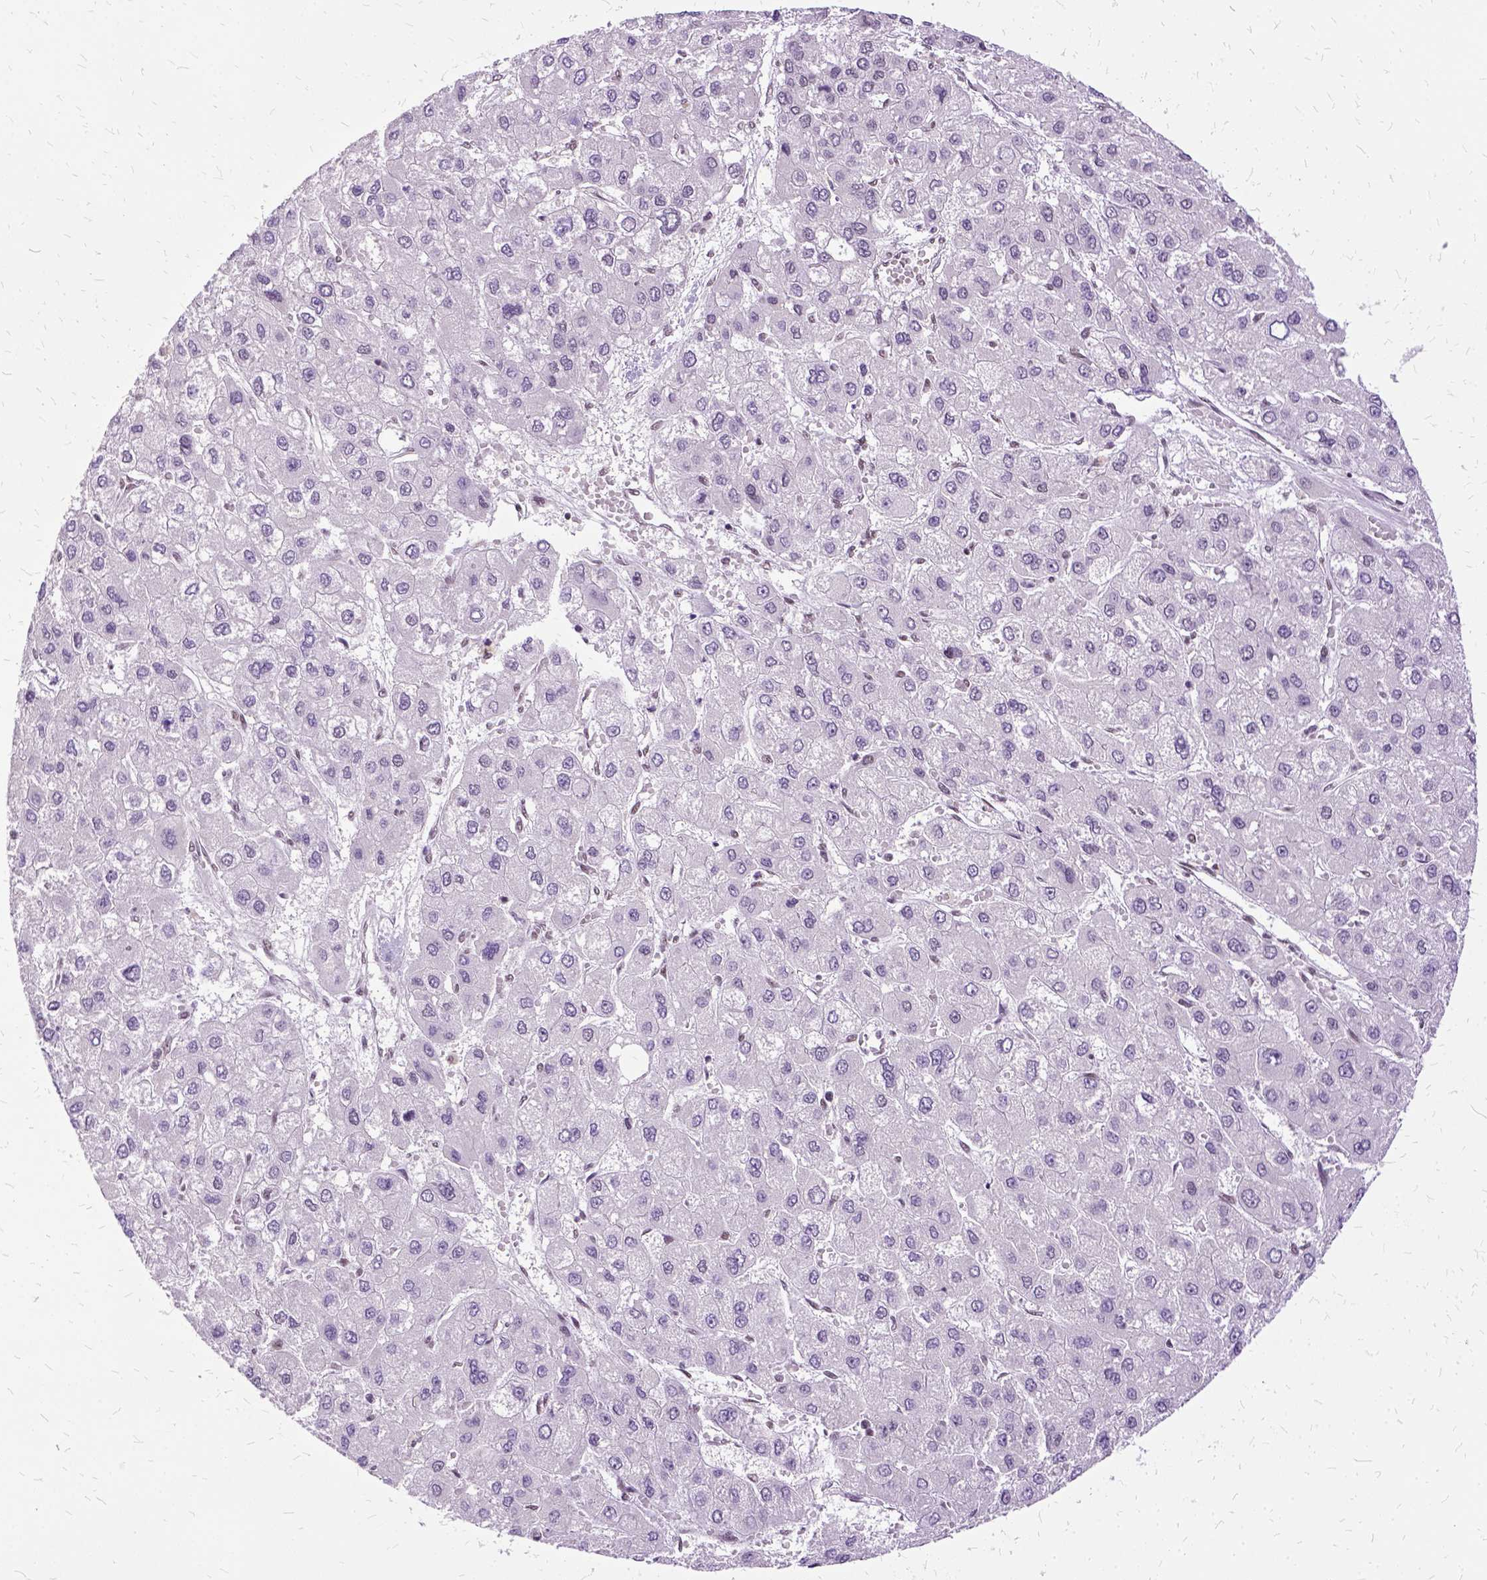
{"staining": {"intensity": "negative", "quantity": "none", "location": "none"}, "tissue": "liver cancer", "cell_type": "Tumor cells", "image_type": "cancer", "snomed": [{"axis": "morphology", "description": "Carcinoma, Hepatocellular, NOS"}, {"axis": "topography", "description": "Liver"}], "caption": "There is no significant expression in tumor cells of liver cancer (hepatocellular carcinoma).", "gene": "SETD1A", "patient": {"sex": "female", "age": 41}}